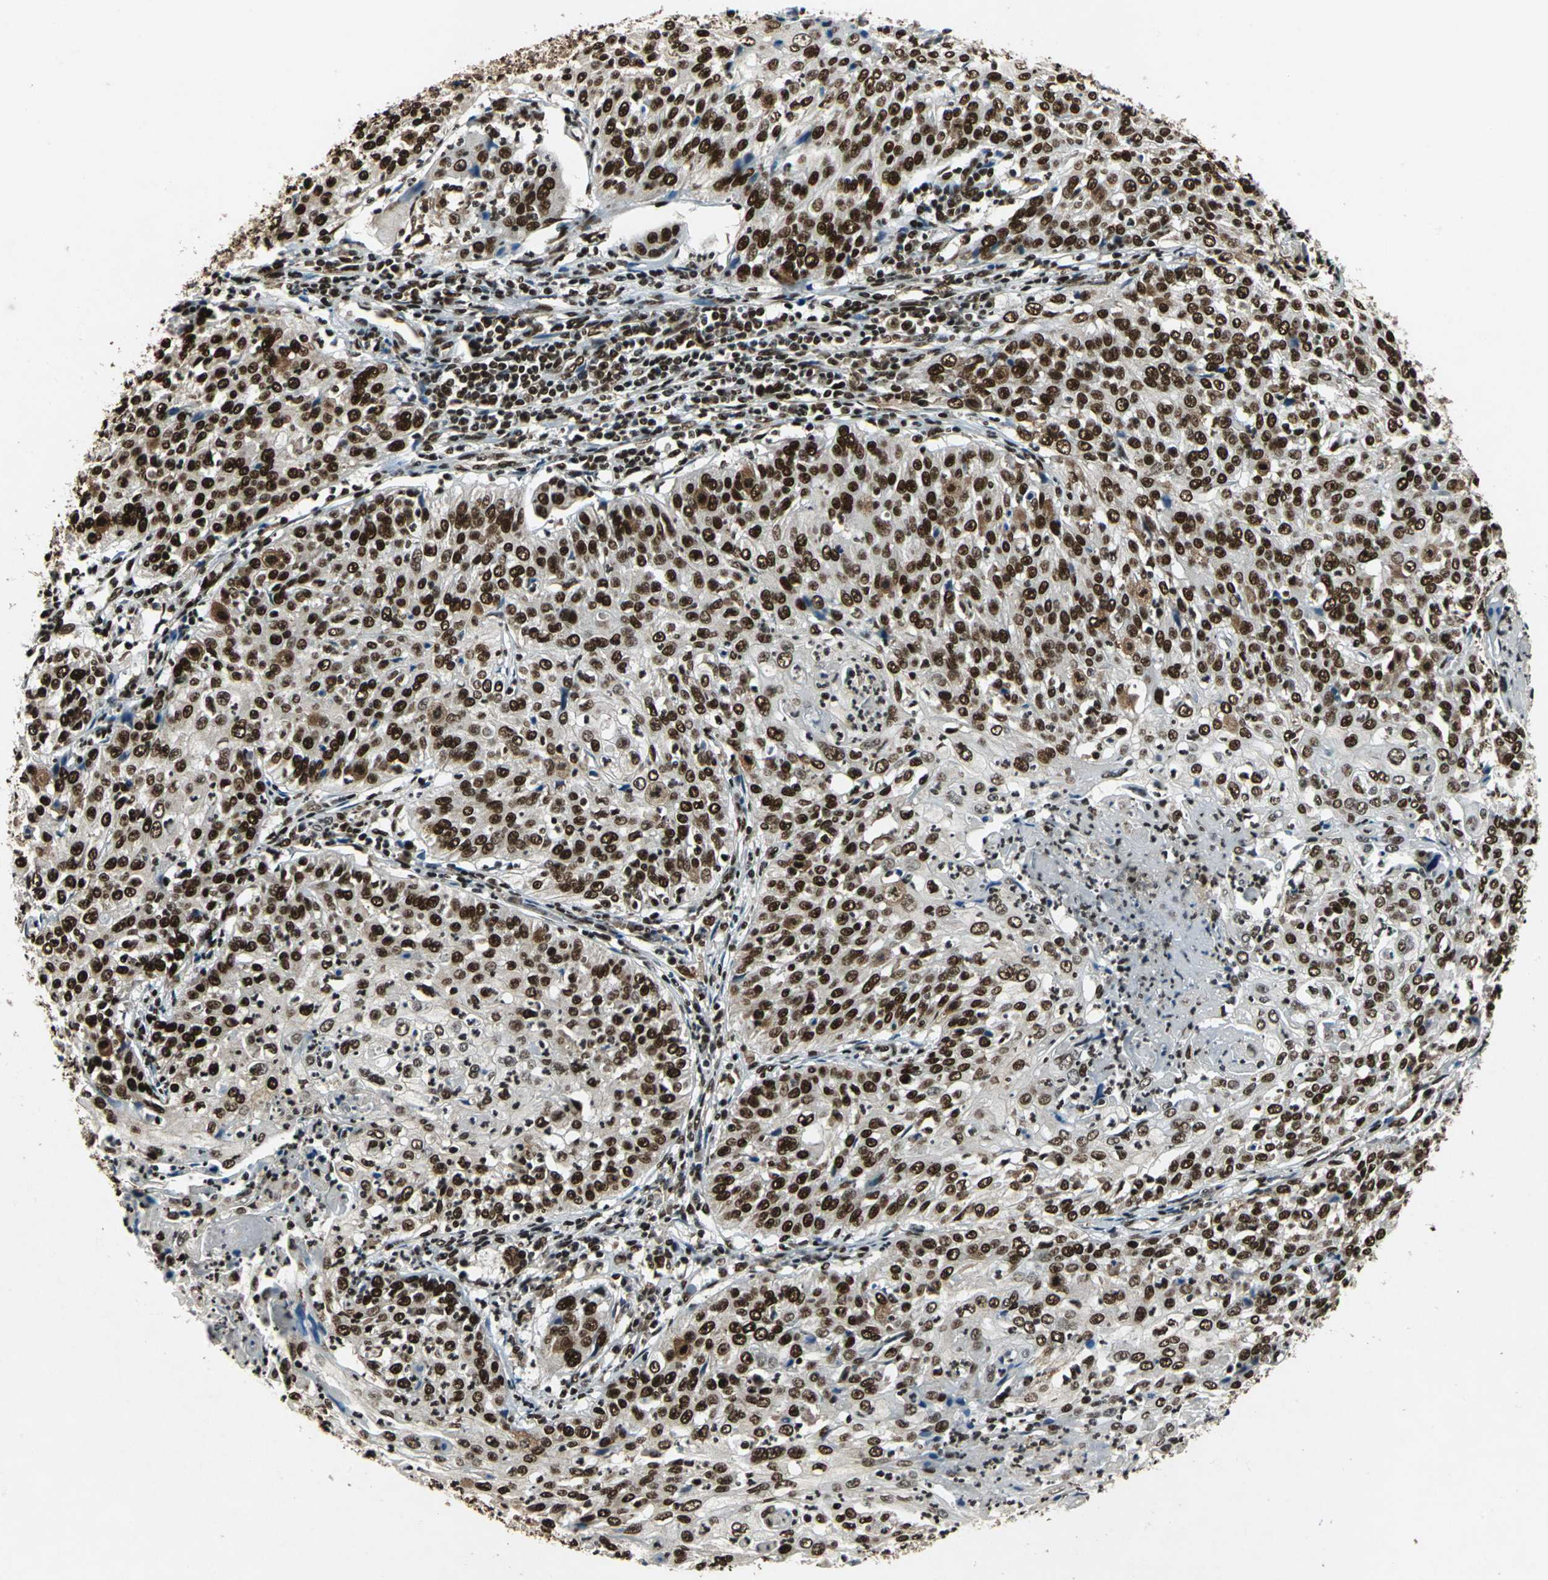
{"staining": {"intensity": "strong", "quantity": ">75%", "location": "nuclear"}, "tissue": "cervical cancer", "cell_type": "Tumor cells", "image_type": "cancer", "snomed": [{"axis": "morphology", "description": "Squamous cell carcinoma, NOS"}, {"axis": "topography", "description": "Cervix"}], "caption": "The immunohistochemical stain shows strong nuclear positivity in tumor cells of cervical cancer (squamous cell carcinoma) tissue.", "gene": "MTA2", "patient": {"sex": "female", "age": 39}}